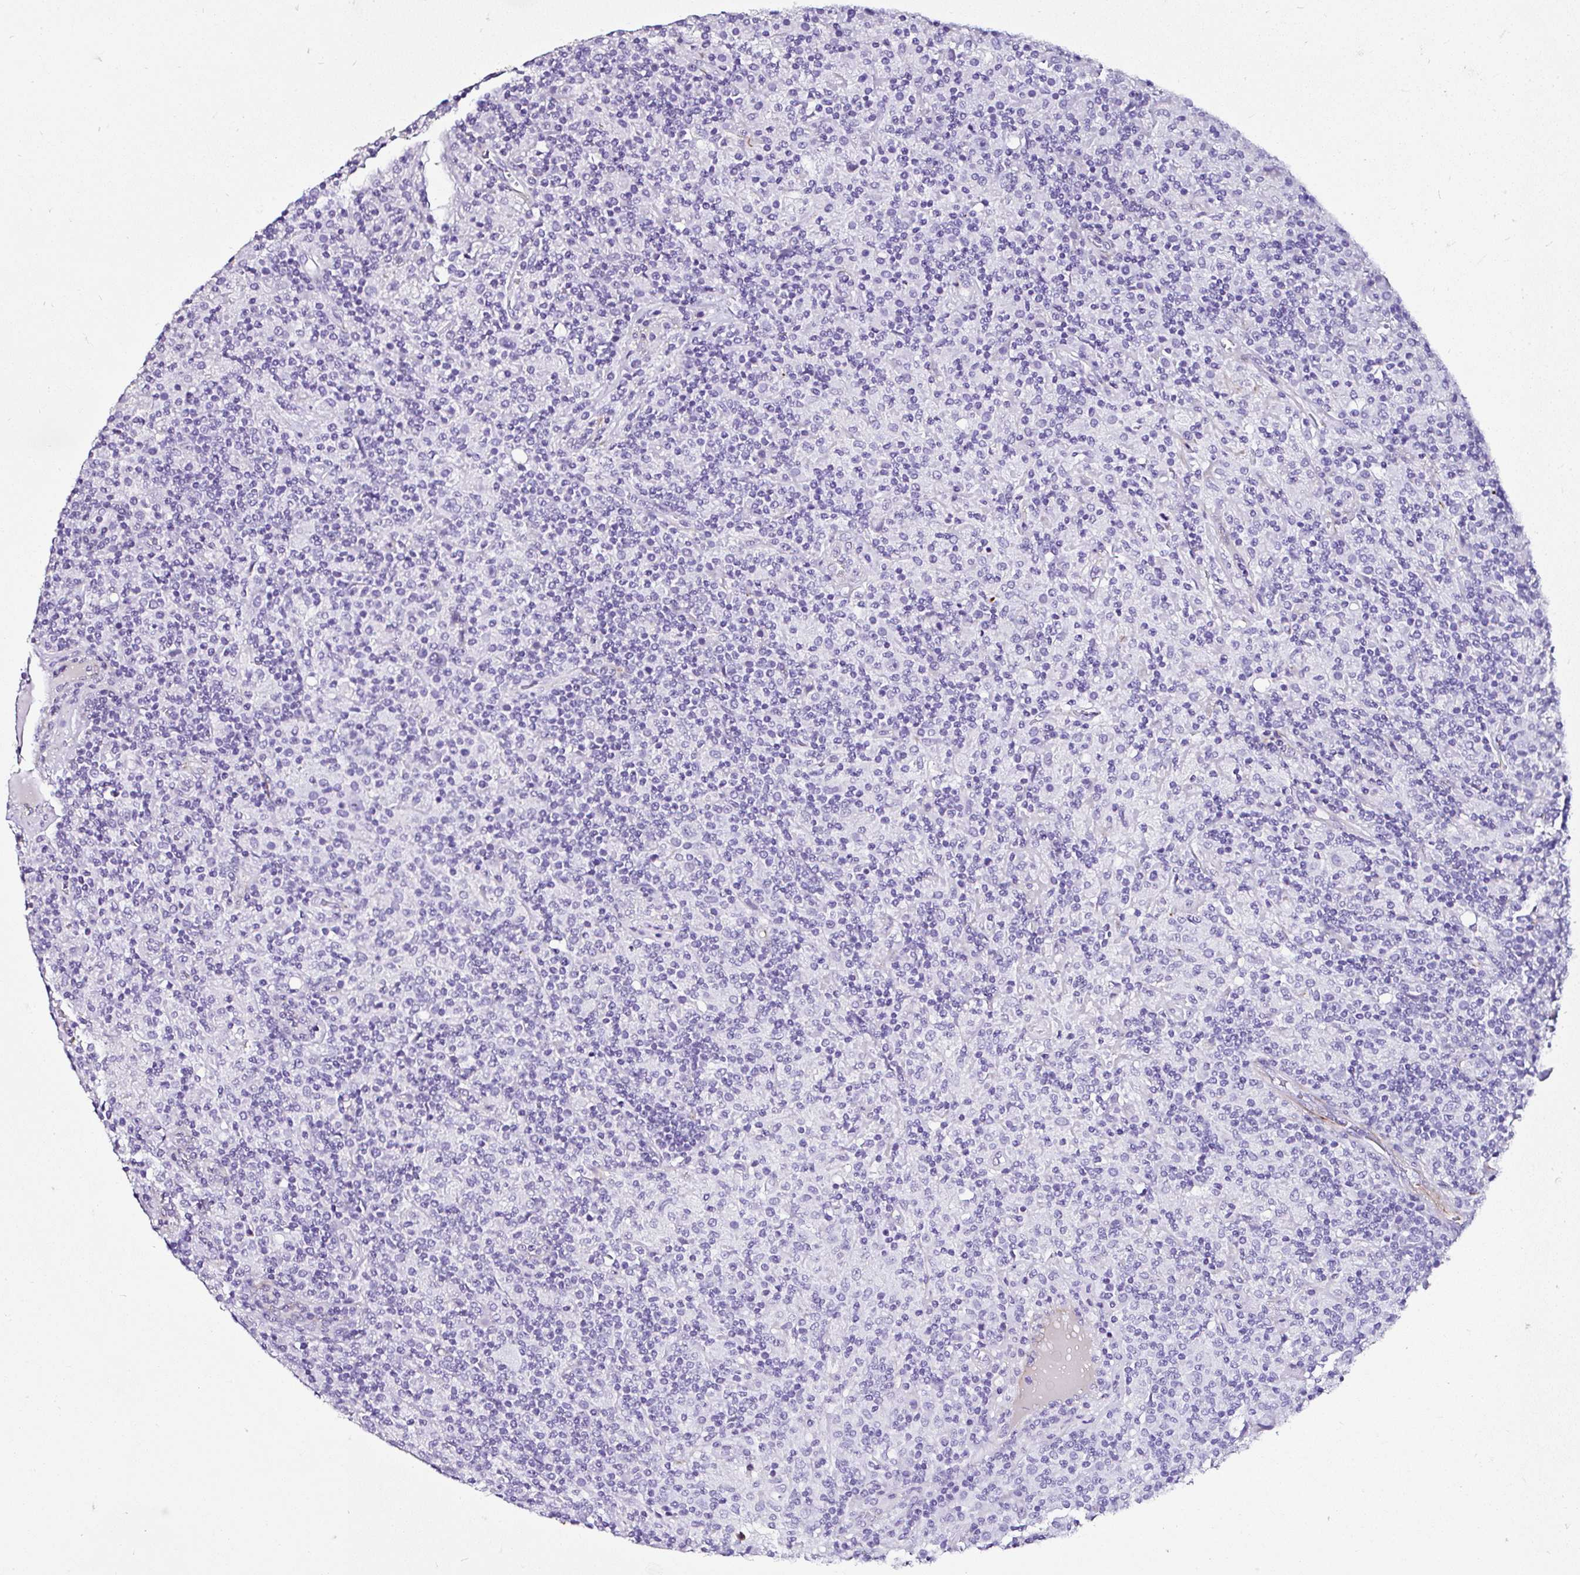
{"staining": {"intensity": "negative", "quantity": "none", "location": "none"}, "tissue": "lymphoma", "cell_type": "Tumor cells", "image_type": "cancer", "snomed": [{"axis": "morphology", "description": "Hodgkin's disease, NOS"}, {"axis": "topography", "description": "Lymph node"}], "caption": "Hodgkin's disease was stained to show a protein in brown. There is no significant positivity in tumor cells.", "gene": "DEPDC5", "patient": {"sex": "male", "age": 70}}